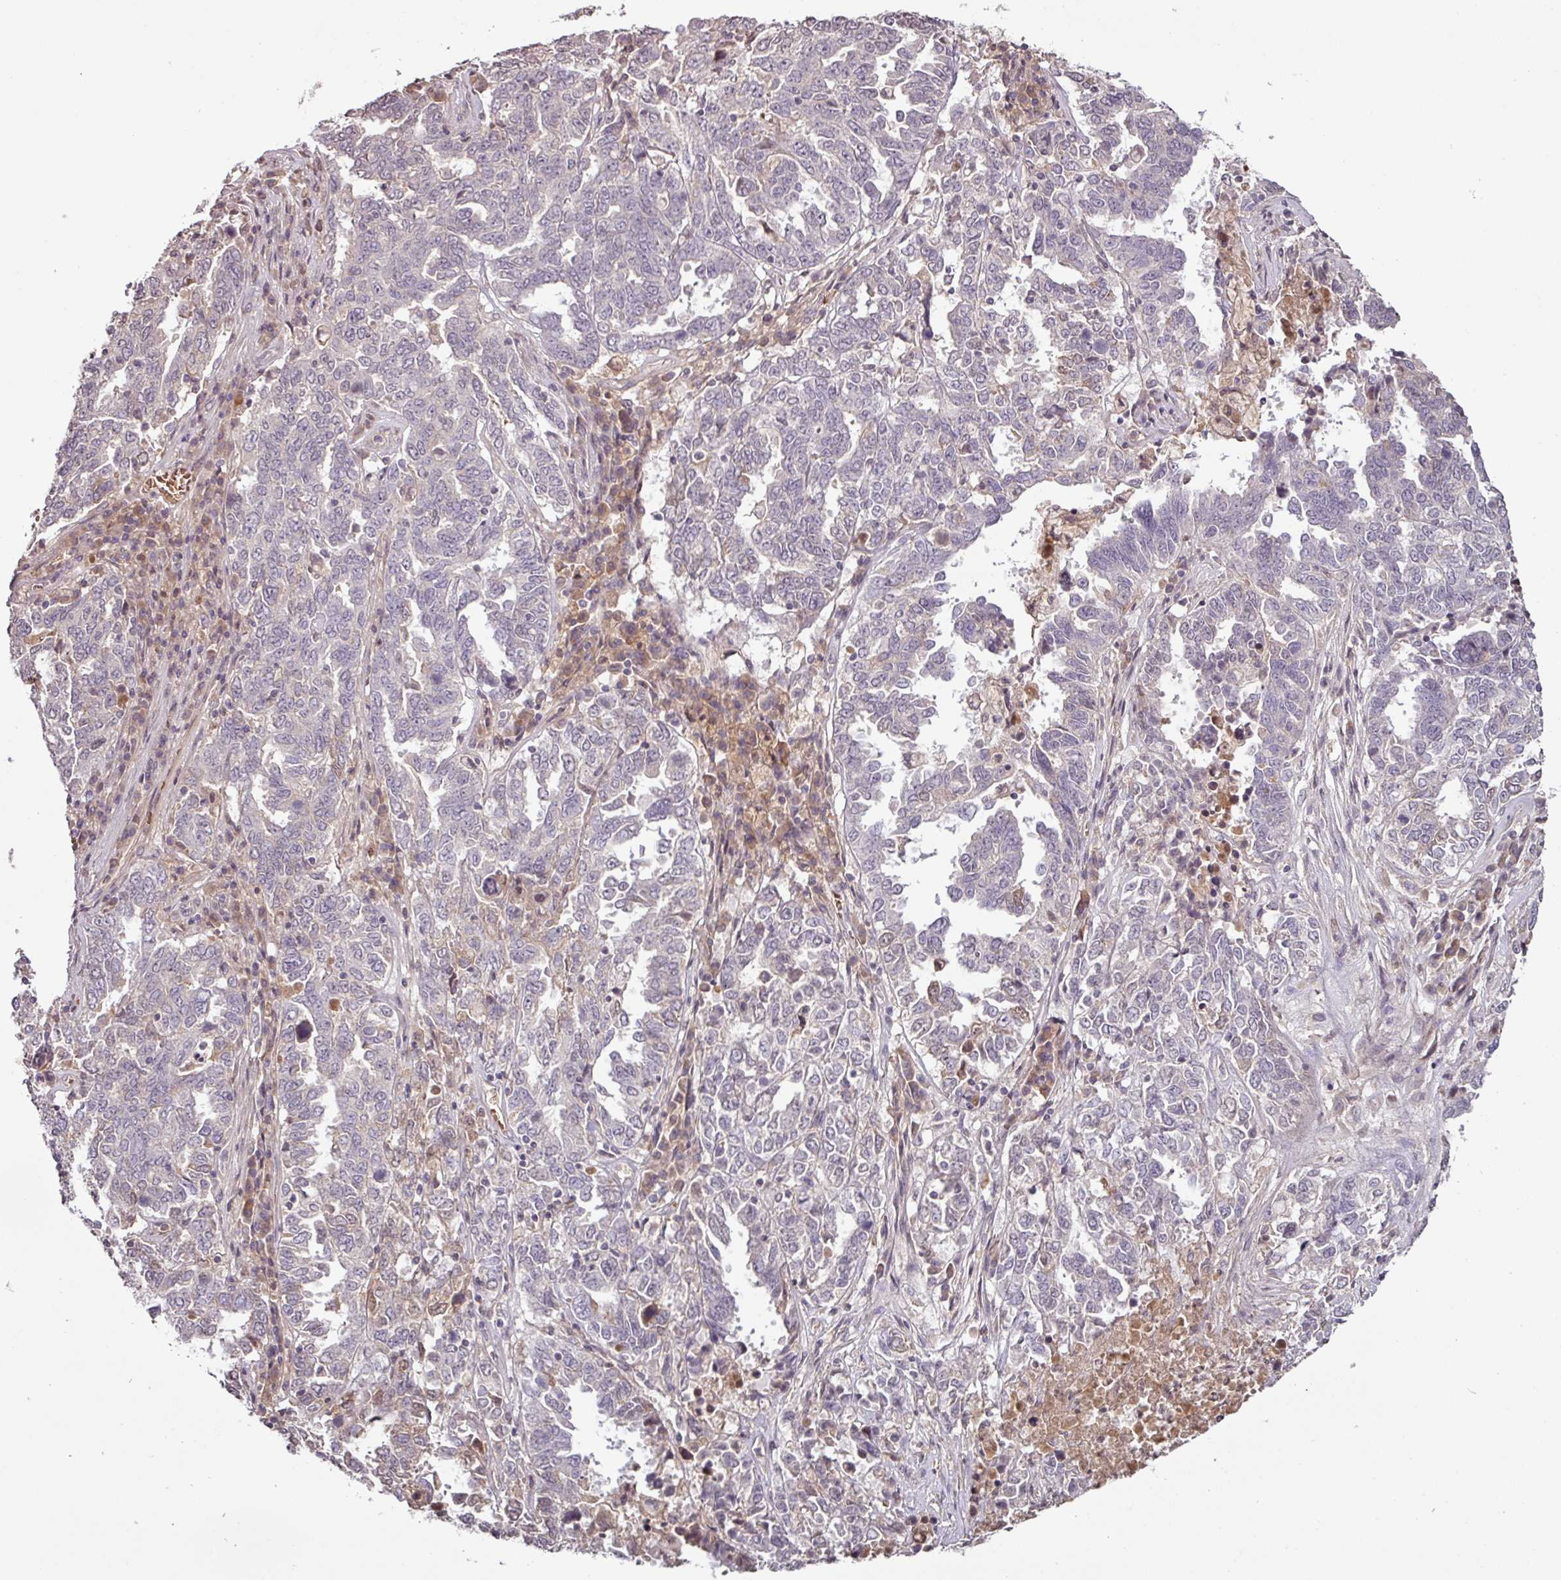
{"staining": {"intensity": "negative", "quantity": "none", "location": "none"}, "tissue": "ovarian cancer", "cell_type": "Tumor cells", "image_type": "cancer", "snomed": [{"axis": "morphology", "description": "Carcinoma, endometroid"}, {"axis": "topography", "description": "Ovary"}], "caption": "Image shows no significant protein staining in tumor cells of ovarian cancer.", "gene": "SLC5A10", "patient": {"sex": "female", "age": 62}}